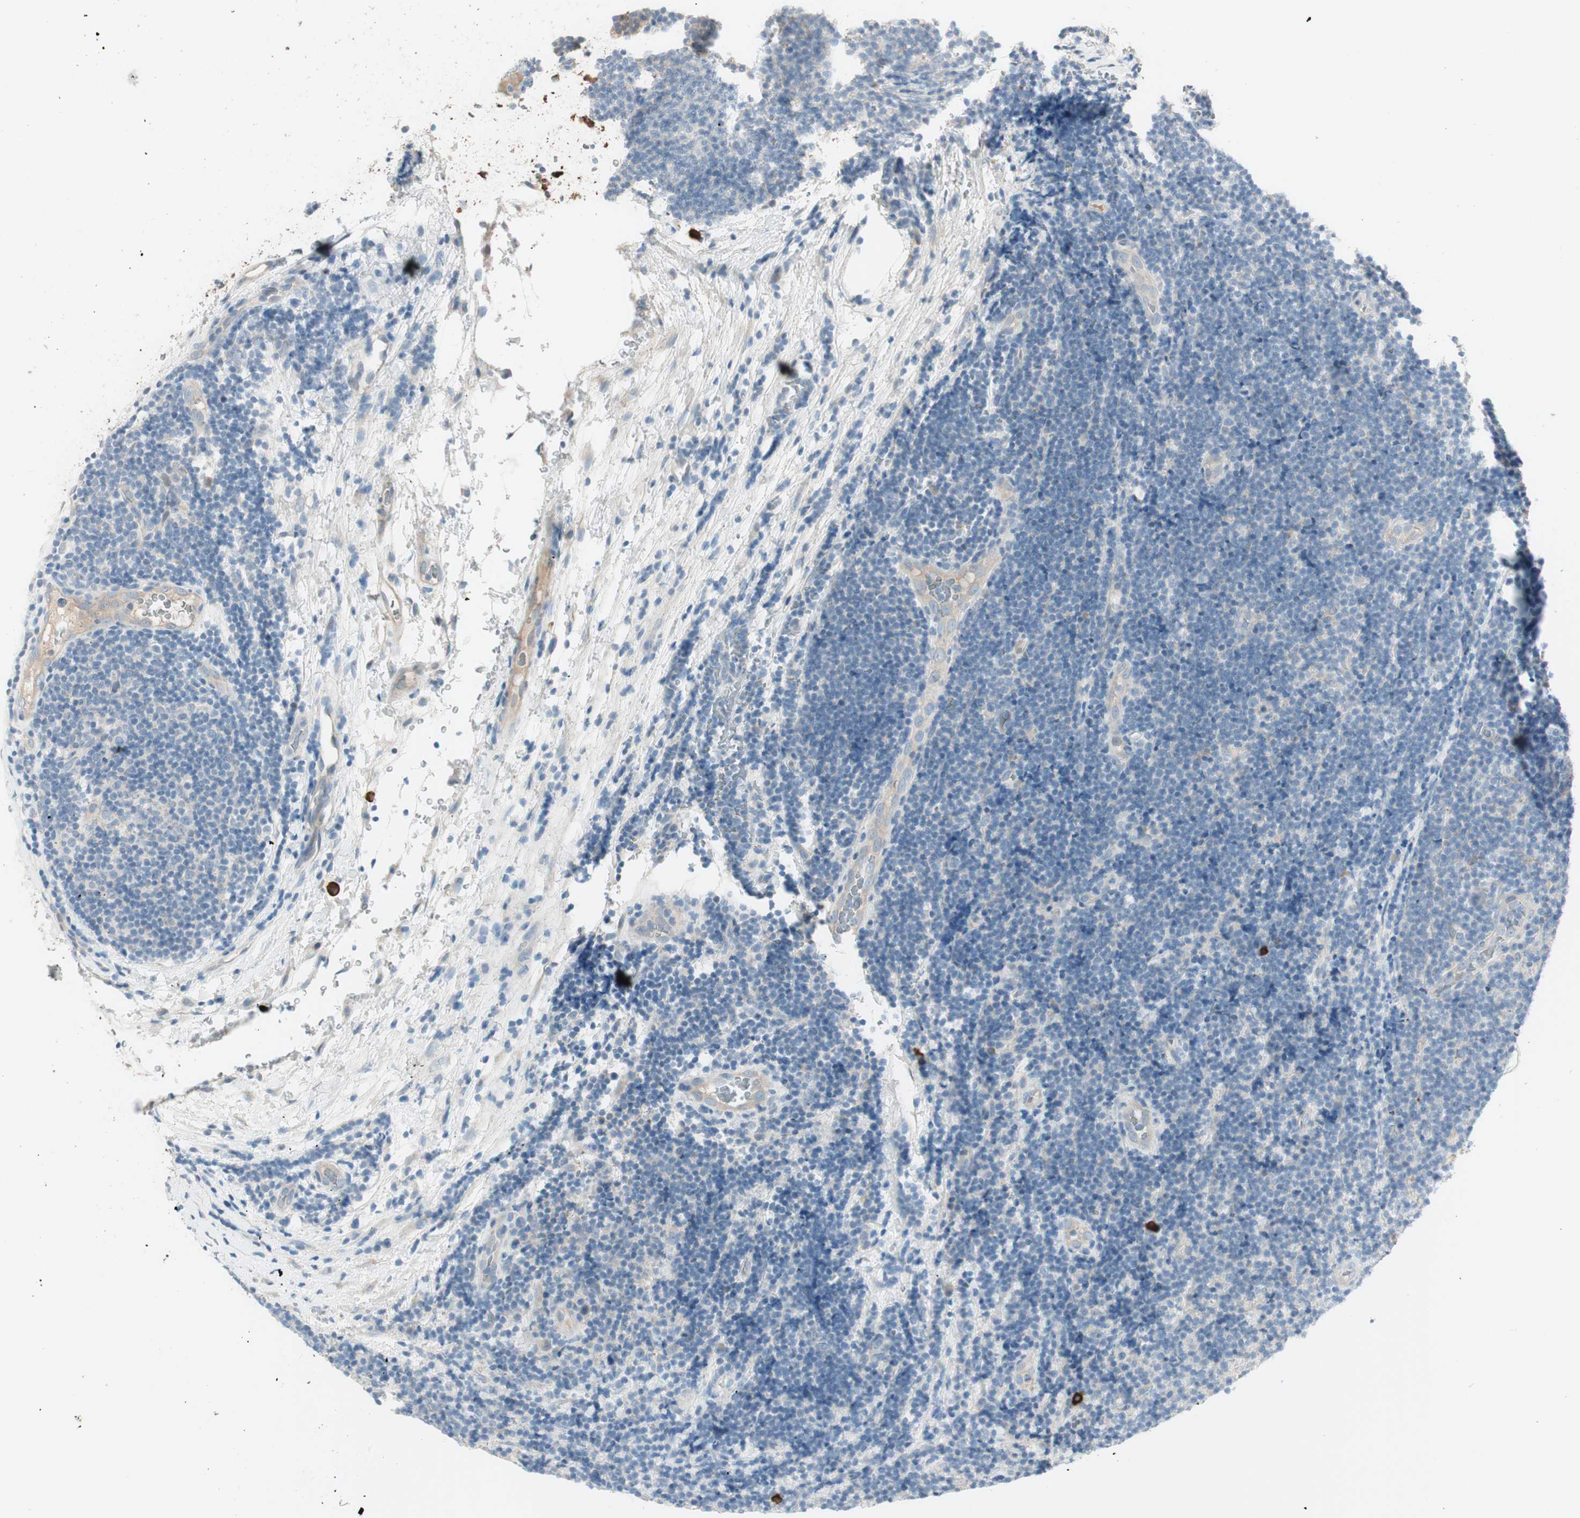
{"staining": {"intensity": "negative", "quantity": "none", "location": "none"}, "tissue": "lymphoma", "cell_type": "Tumor cells", "image_type": "cancer", "snomed": [{"axis": "morphology", "description": "Malignant lymphoma, non-Hodgkin's type, Low grade"}, {"axis": "topography", "description": "Lymph node"}], "caption": "Immunohistochemistry micrograph of neoplastic tissue: human malignant lymphoma, non-Hodgkin's type (low-grade) stained with DAB (3,3'-diaminobenzidine) shows no significant protein staining in tumor cells. (DAB (3,3'-diaminobenzidine) immunohistochemistry, high magnification).", "gene": "MAPRE3", "patient": {"sex": "male", "age": 83}}